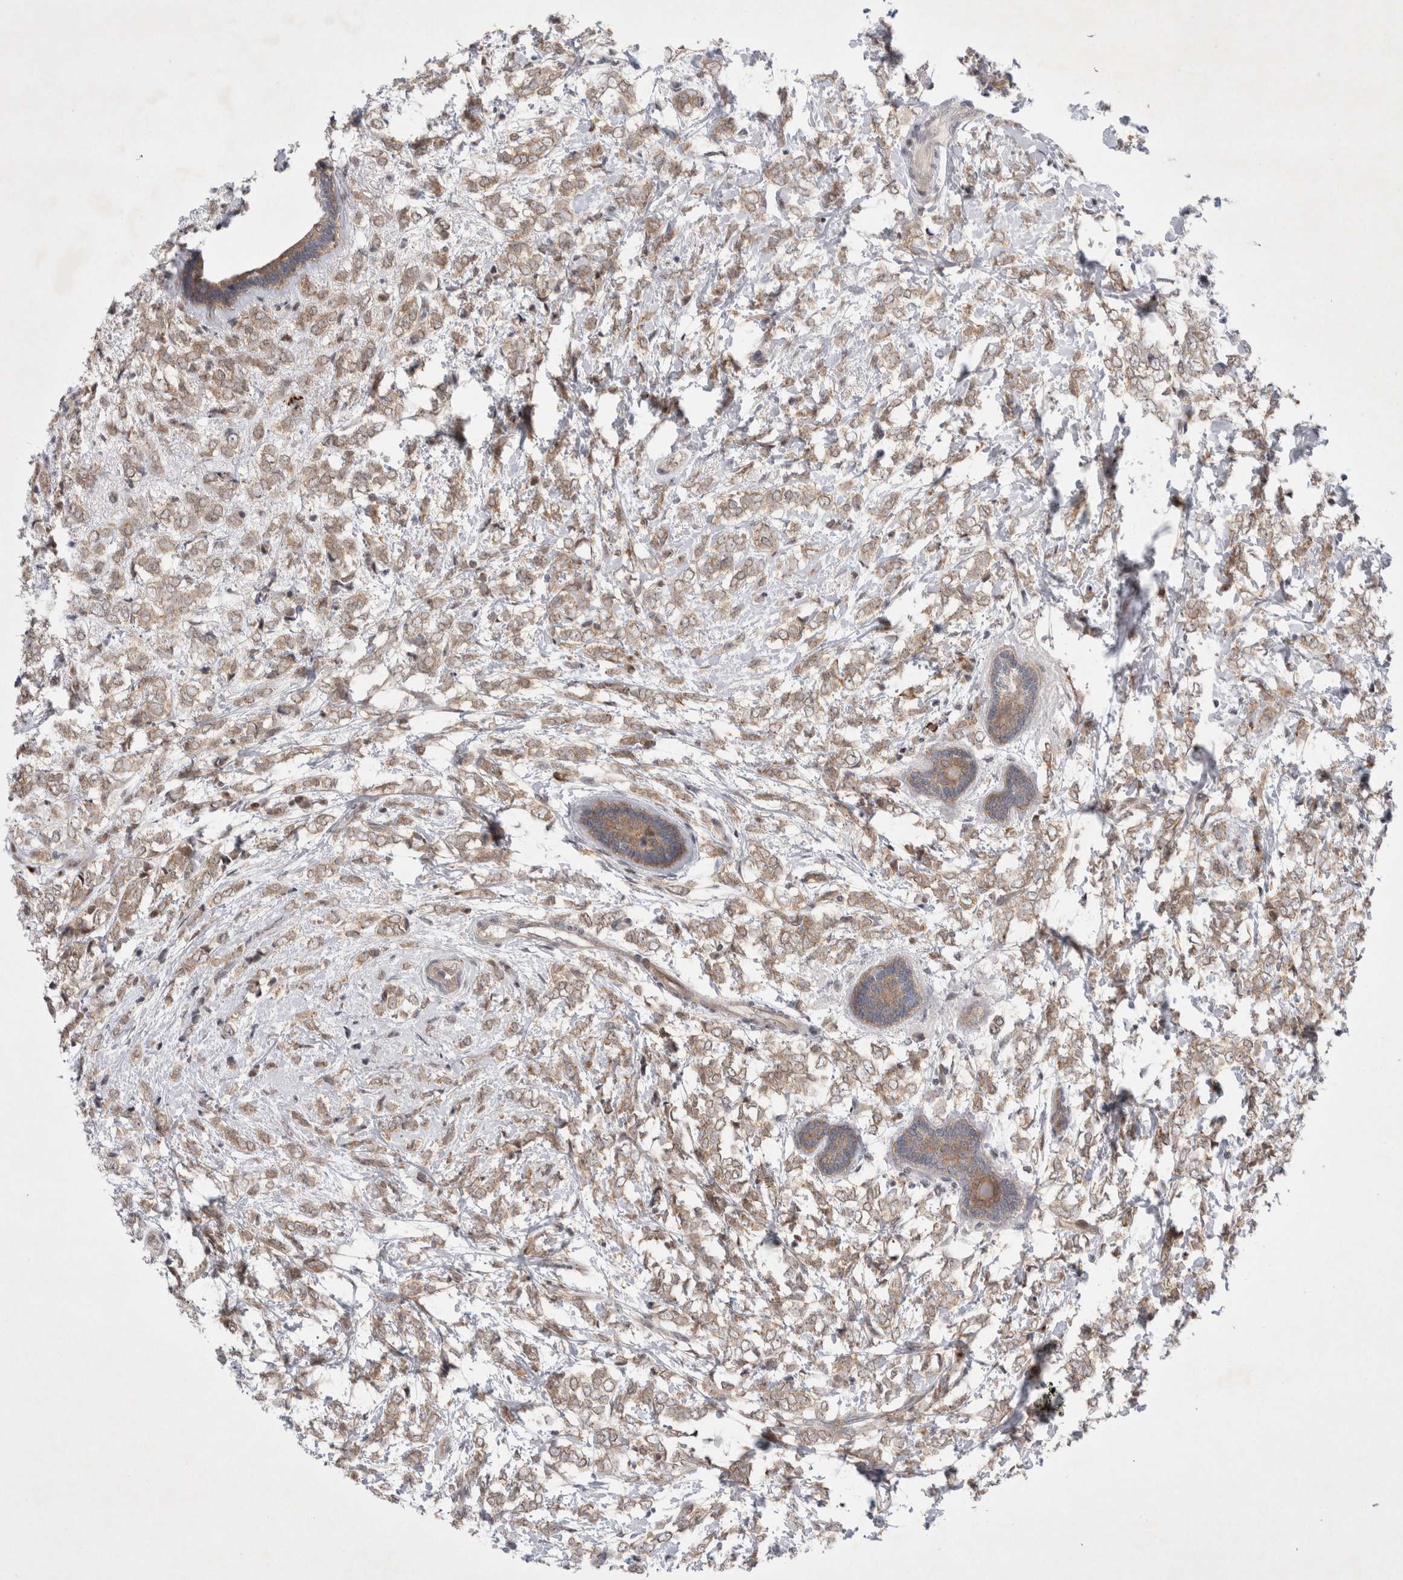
{"staining": {"intensity": "weak", "quantity": ">75%", "location": "cytoplasmic/membranous"}, "tissue": "breast cancer", "cell_type": "Tumor cells", "image_type": "cancer", "snomed": [{"axis": "morphology", "description": "Normal tissue, NOS"}, {"axis": "morphology", "description": "Lobular carcinoma"}, {"axis": "topography", "description": "Breast"}], "caption": "A photomicrograph showing weak cytoplasmic/membranous expression in about >75% of tumor cells in breast cancer, as visualized by brown immunohistochemical staining.", "gene": "WIPF2", "patient": {"sex": "female", "age": 47}}